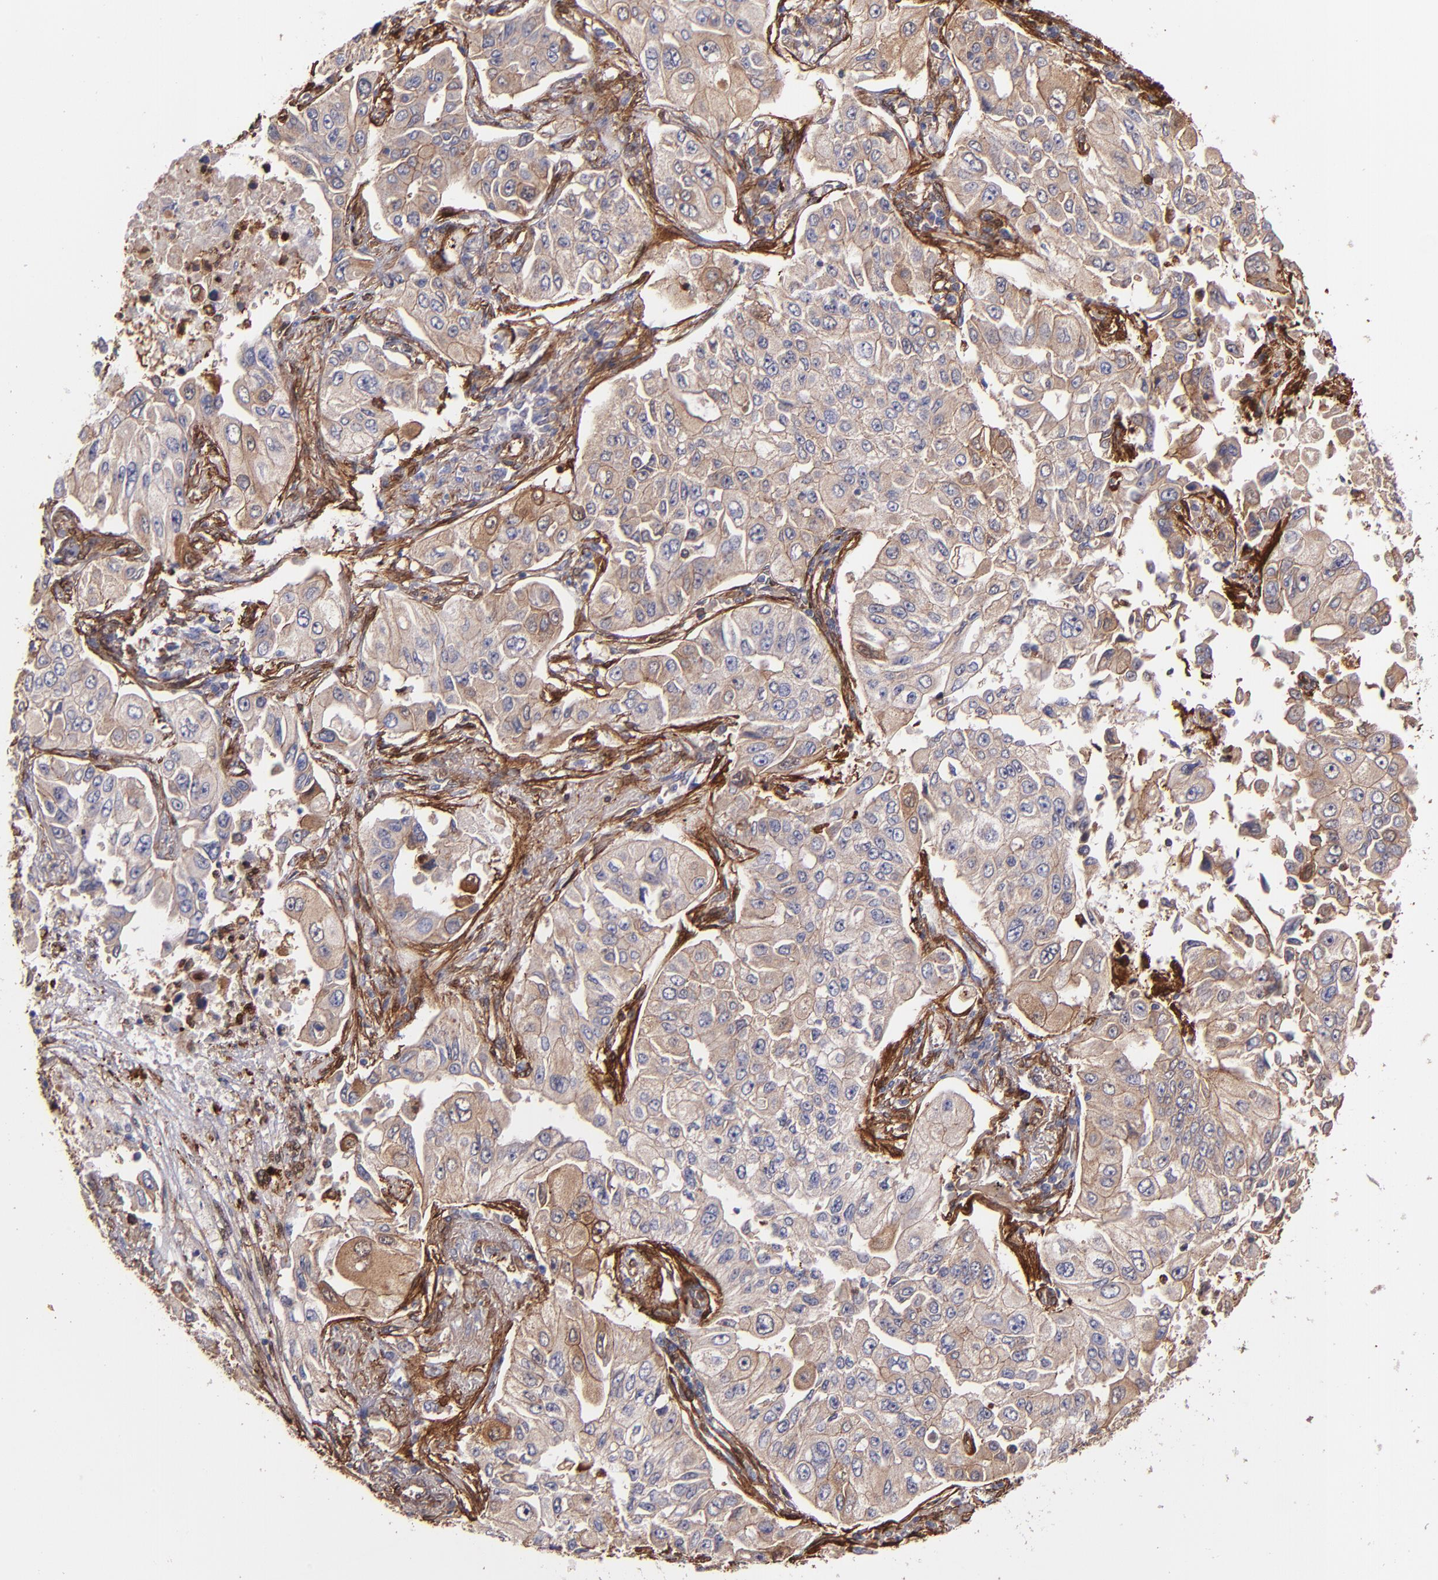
{"staining": {"intensity": "weak", "quantity": ">75%", "location": "cytoplasmic/membranous"}, "tissue": "lung cancer", "cell_type": "Tumor cells", "image_type": "cancer", "snomed": [{"axis": "morphology", "description": "Adenocarcinoma, NOS"}, {"axis": "topography", "description": "Lung"}], "caption": "Protein expression analysis of lung adenocarcinoma exhibits weak cytoplasmic/membranous expression in approximately >75% of tumor cells.", "gene": "VCL", "patient": {"sex": "male", "age": 84}}